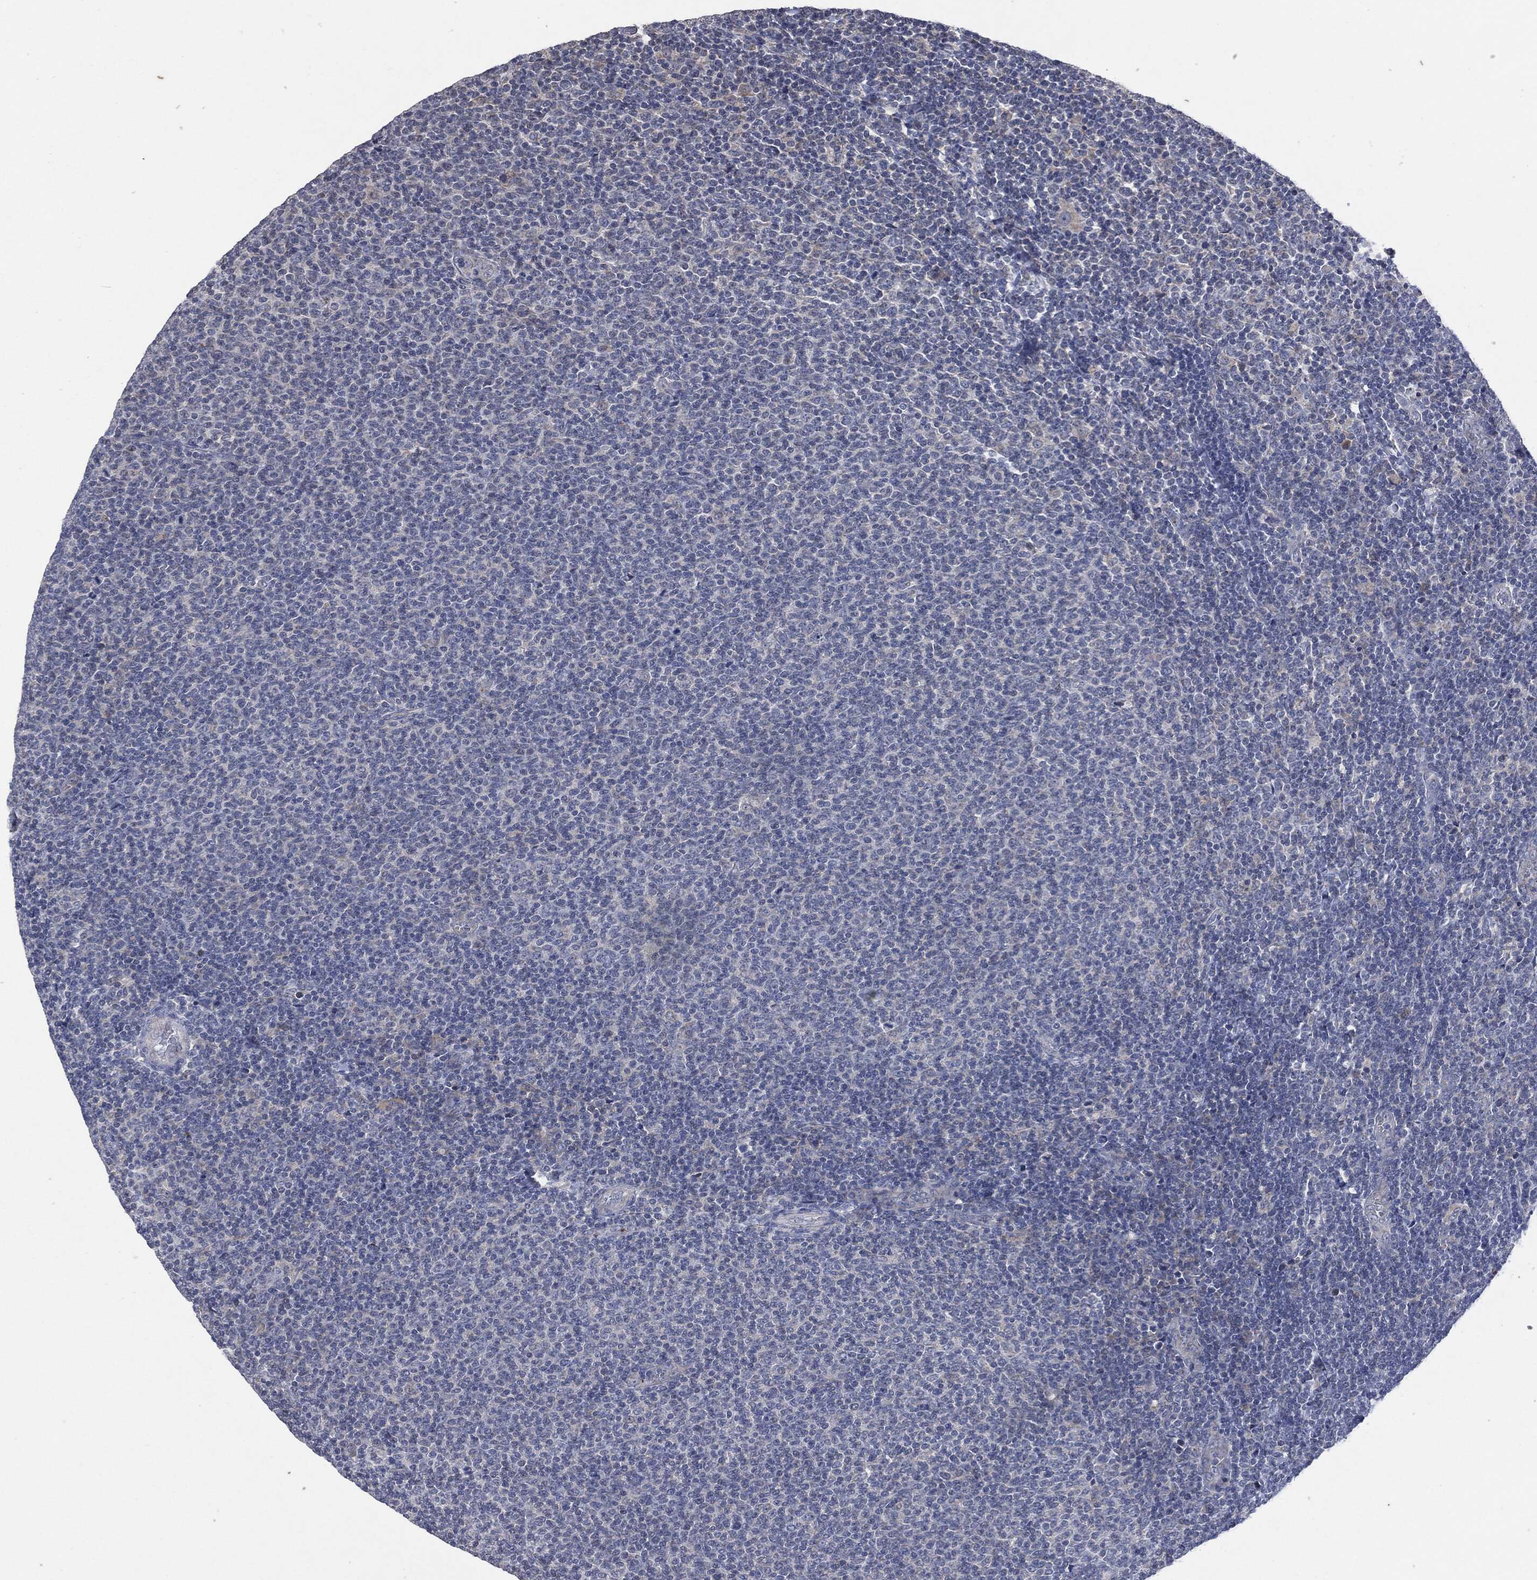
{"staining": {"intensity": "negative", "quantity": "none", "location": "none"}, "tissue": "lymphoma", "cell_type": "Tumor cells", "image_type": "cancer", "snomed": [{"axis": "morphology", "description": "Malignant lymphoma, non-Hodgkin's type, Low grade"}, {"axis": "topography", "description": "Lymph node"}], "caption": "This is a photomicrograph of IHC staining of lymphoma, which shows no staining in tumor cells.", "gene": "CD33", "patient": {"sex": "male", "age": 52}}